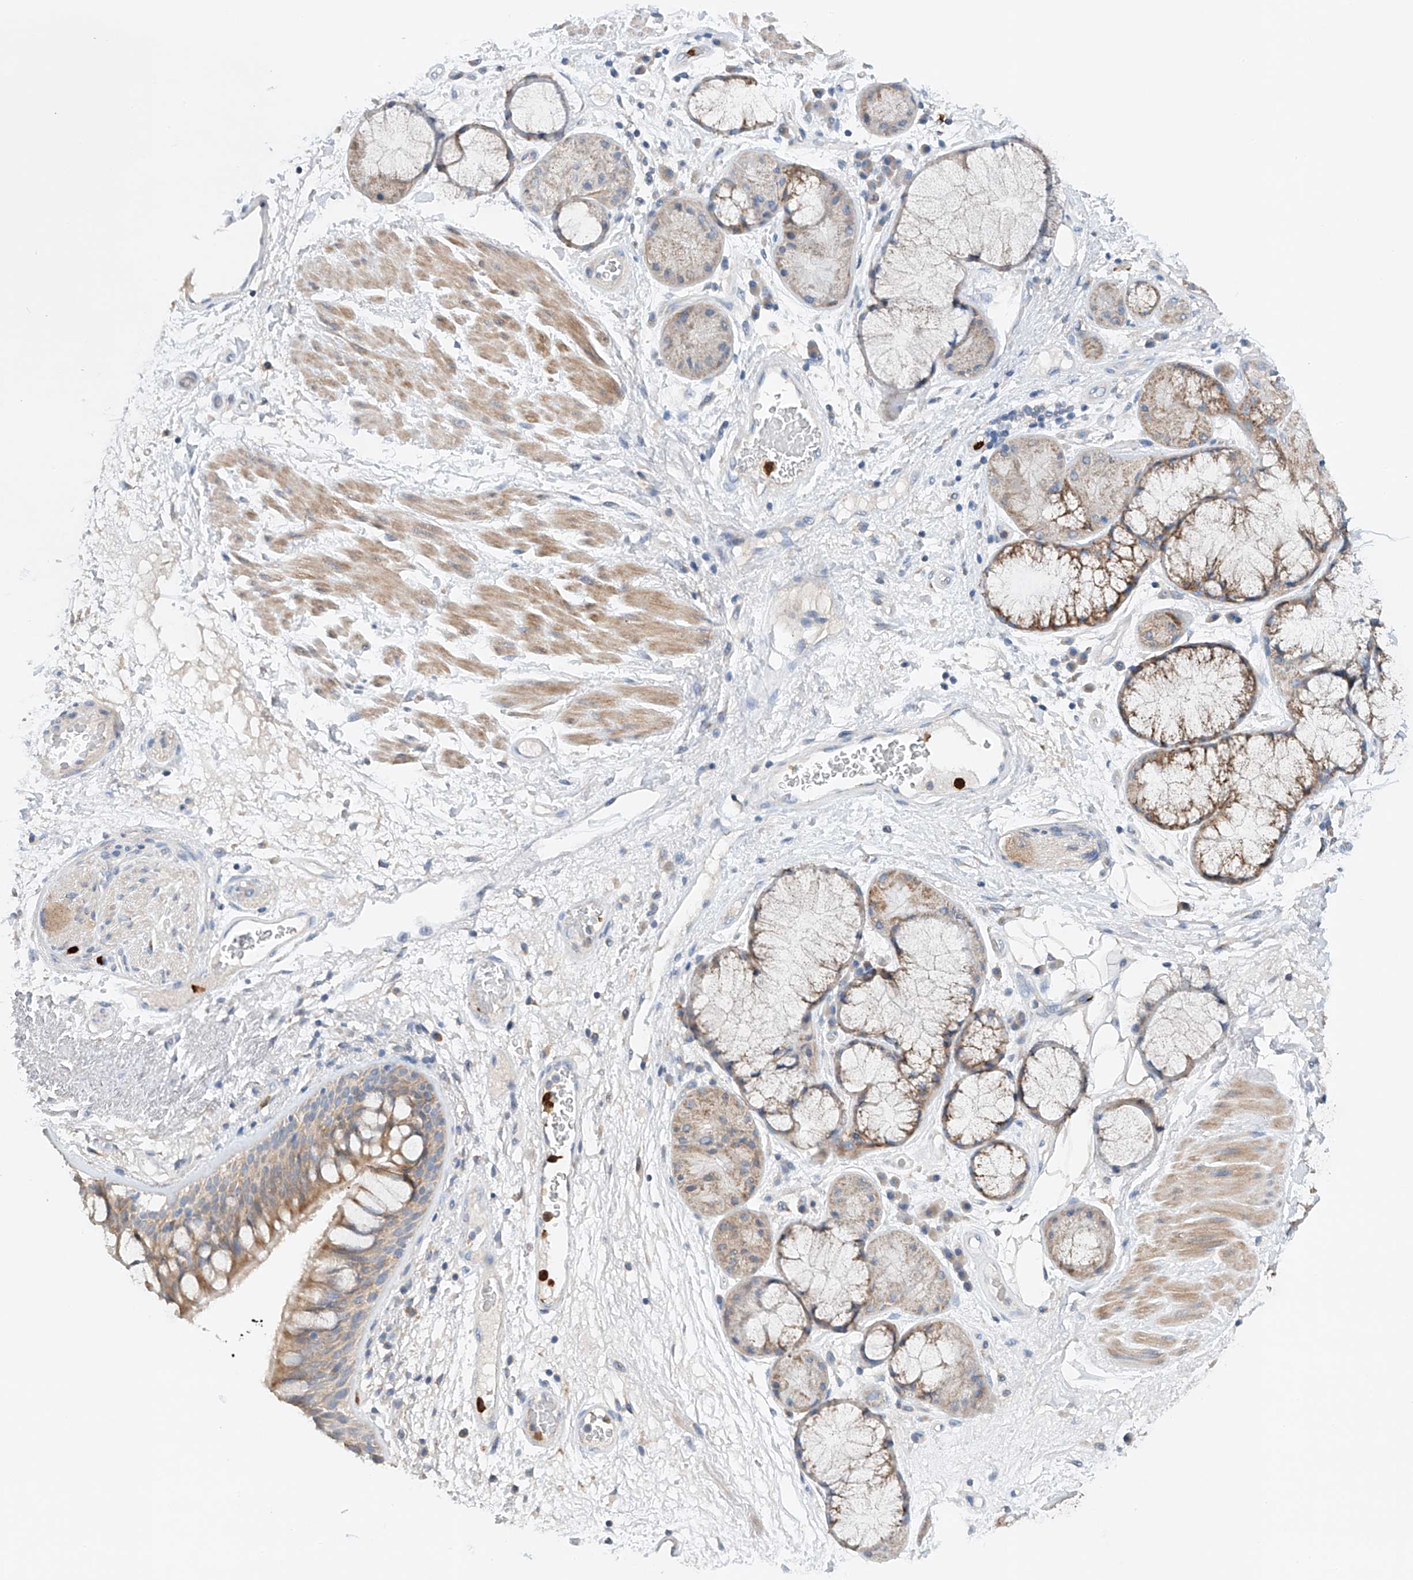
{"staining": {"intensity": "moderate", "quantity": ">75%", "location": "cytoplasmic/membranous"}, "tissue": "bronchus", "cell_type": "Respiratory epithelial cells", "image_type": "normal", "snomed": [{"axis": "morphology", "description": "Normal tissue, NOS"}, {"axis": "morphology", "description": "Squamous cell carcinoma, NOS"}, {"axis": "topography", "description": "Lymph node"}, {"axis": "topography", "description": "Bronchus"}, {"axis": "topography", "description": "Lung"}], "caption": "Brown immunohistochemical staining in unremarkable human bronchus shows moderate cytoplasmic/membranous staining in approximately >75% of respiratory epithelial cells. The staining was performed using DAB (3,3'-diaminobenzidine), with brown indicating positive protein expression. Nuclei are stained blue with hematoxylin.", "gene": "GPC4", "patient": {"sex": "male", "age": 66}}